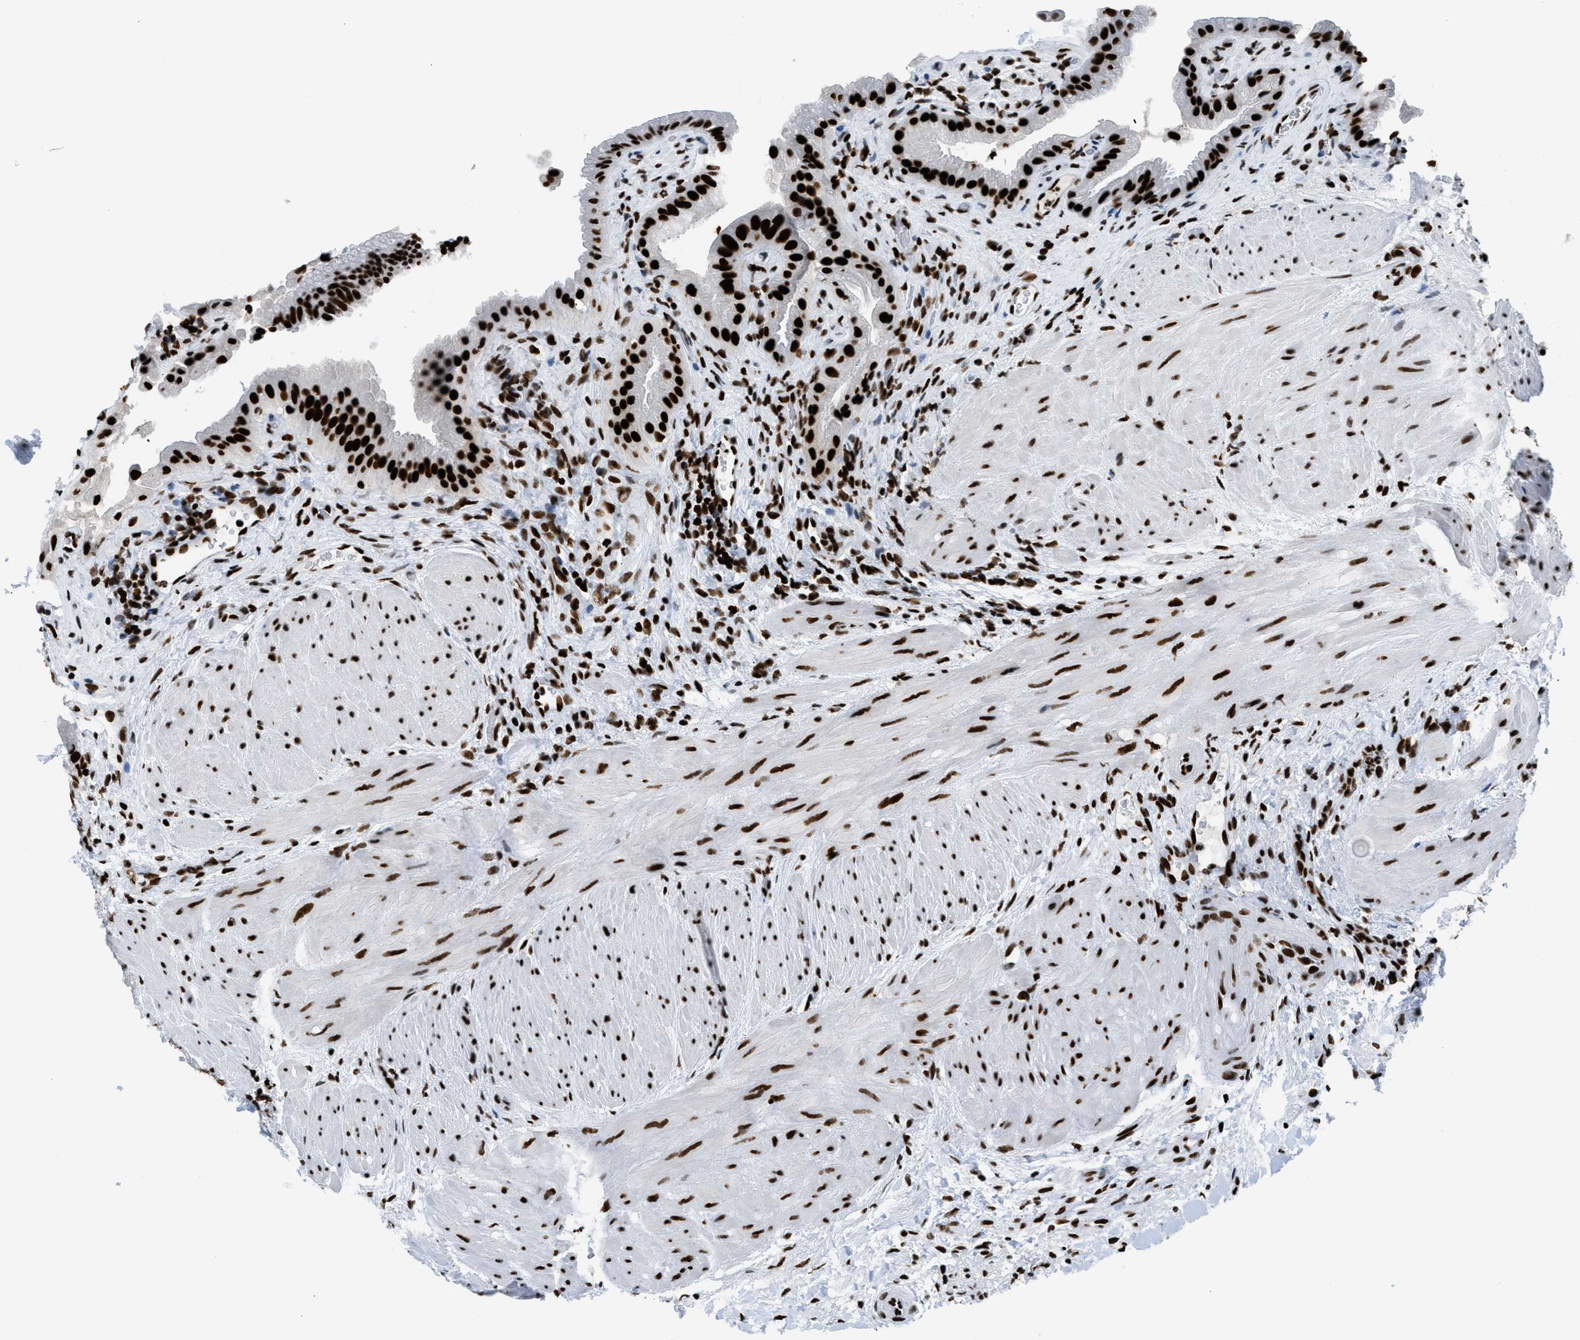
{"staining": {"intensity": "strong", "quantity": ">75%", "location": "nuclear"}, "tissue": "gallbladder", "cell_type": "Glandular cells", "image_type": "normal", "snomed": [{"axis": "morphology", "description": "Normal tissue, NOS"}, {"axis": "topography", "description": "Gallbladder"}], "caption": "Protein expression analysis of benign gallbladder demonstrates strong nuclear expression in about >75% of glandular cells. The staining was performed using DAB, with brown indicating positive protein expression. Nuclei are stained blue with hematoxylin.", "gene": "PIF1", "patient": {"sex": "male", "age": 49}}